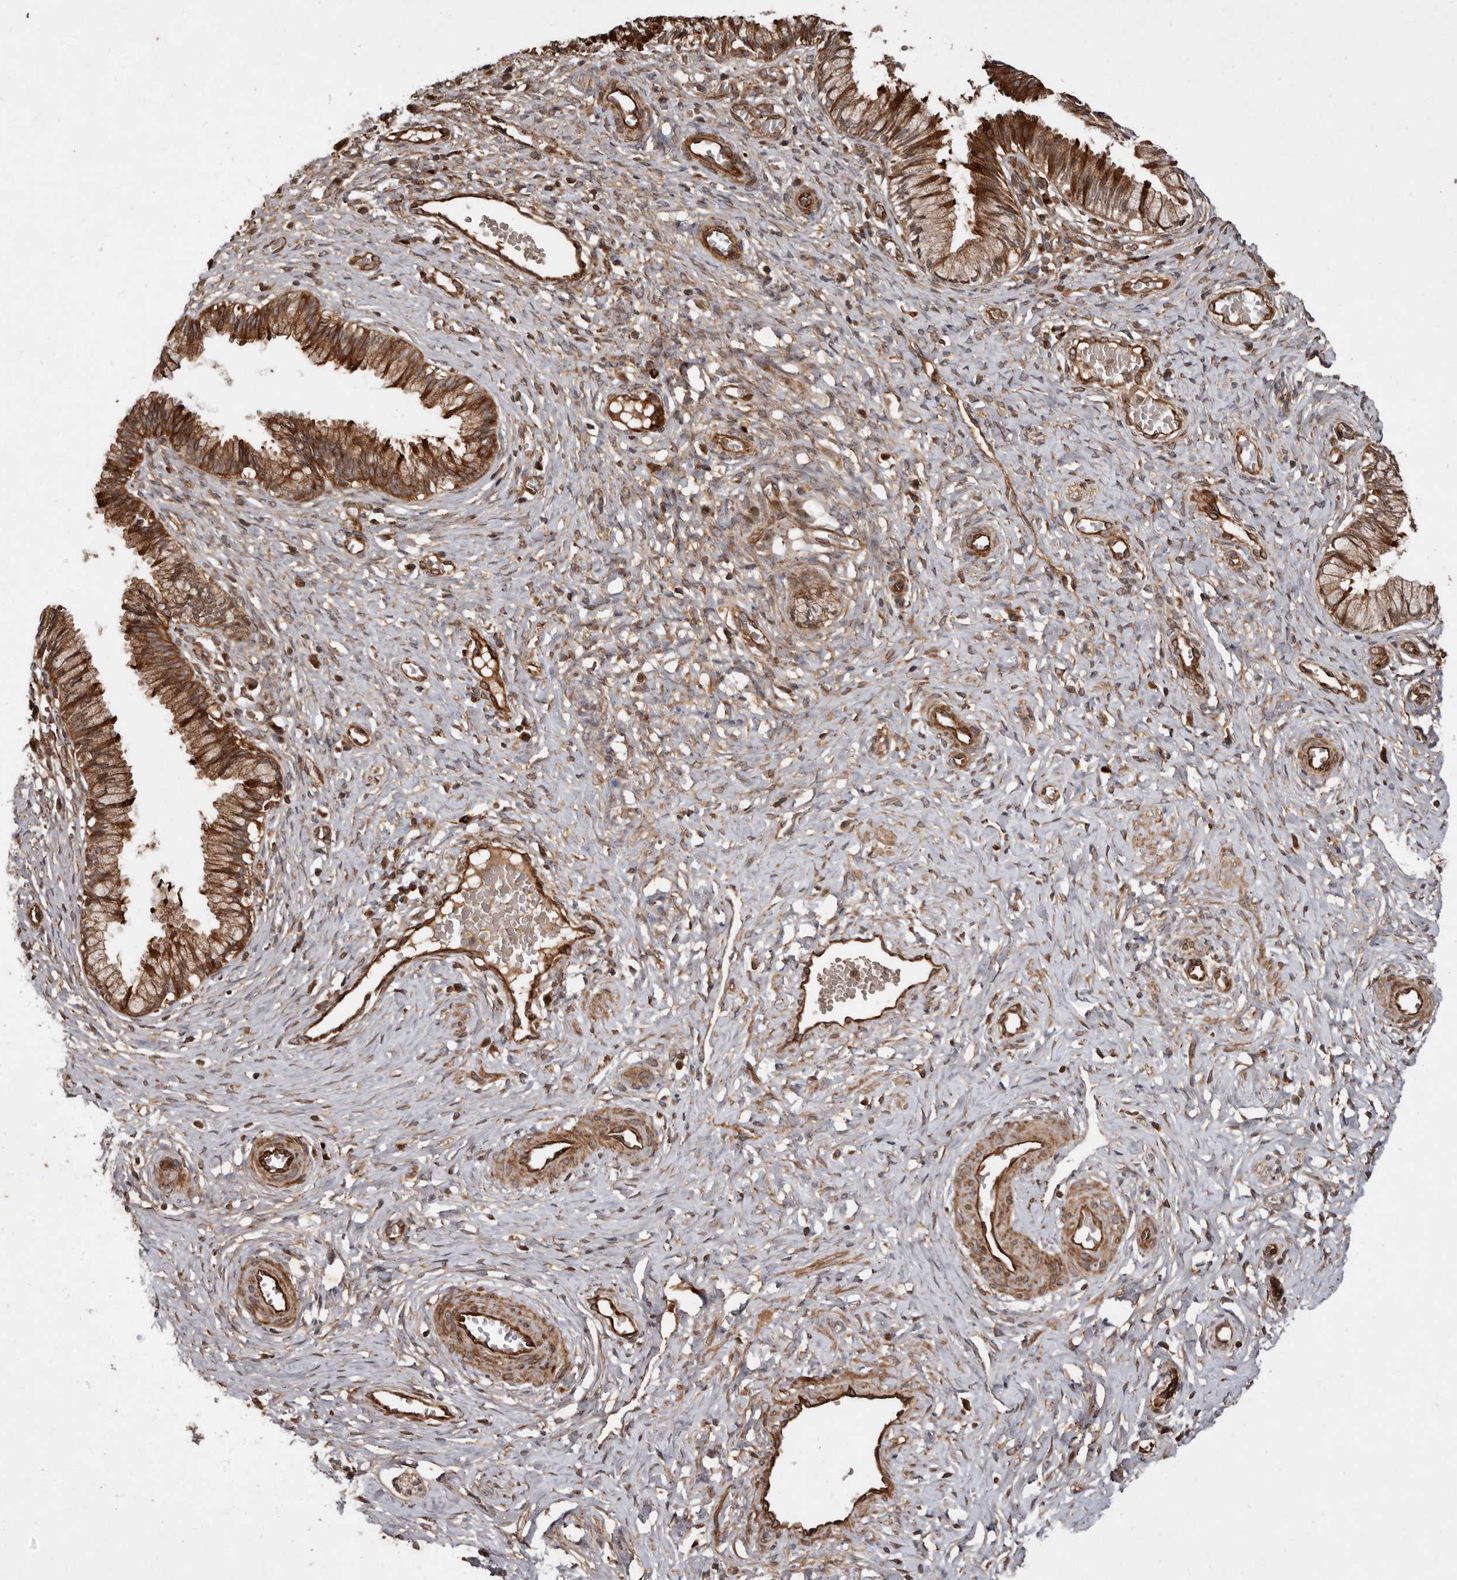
{"staining": {"intensity": "strong", "quantity": "25%-75%", "location": "cytoplasmic/membranous"}, "tissue": "cervix", "cell_type": "Glandular cells", "image_type": "normal", "snomed": [{"axis": "morphology", "description": "Normal tissue, NOS"}, {"axis": "topography", "description": "Cervix"}], "caption": "Immunohistochemistry micrograph of benign human cervix stained for a protein (brown), which demonstrates high levels of strong cytoplasmic/membranous positivity in approximately 25%-75% of glandular cells.", "gene": "STK36", "patient": {"sex": "female", "age": 27}}